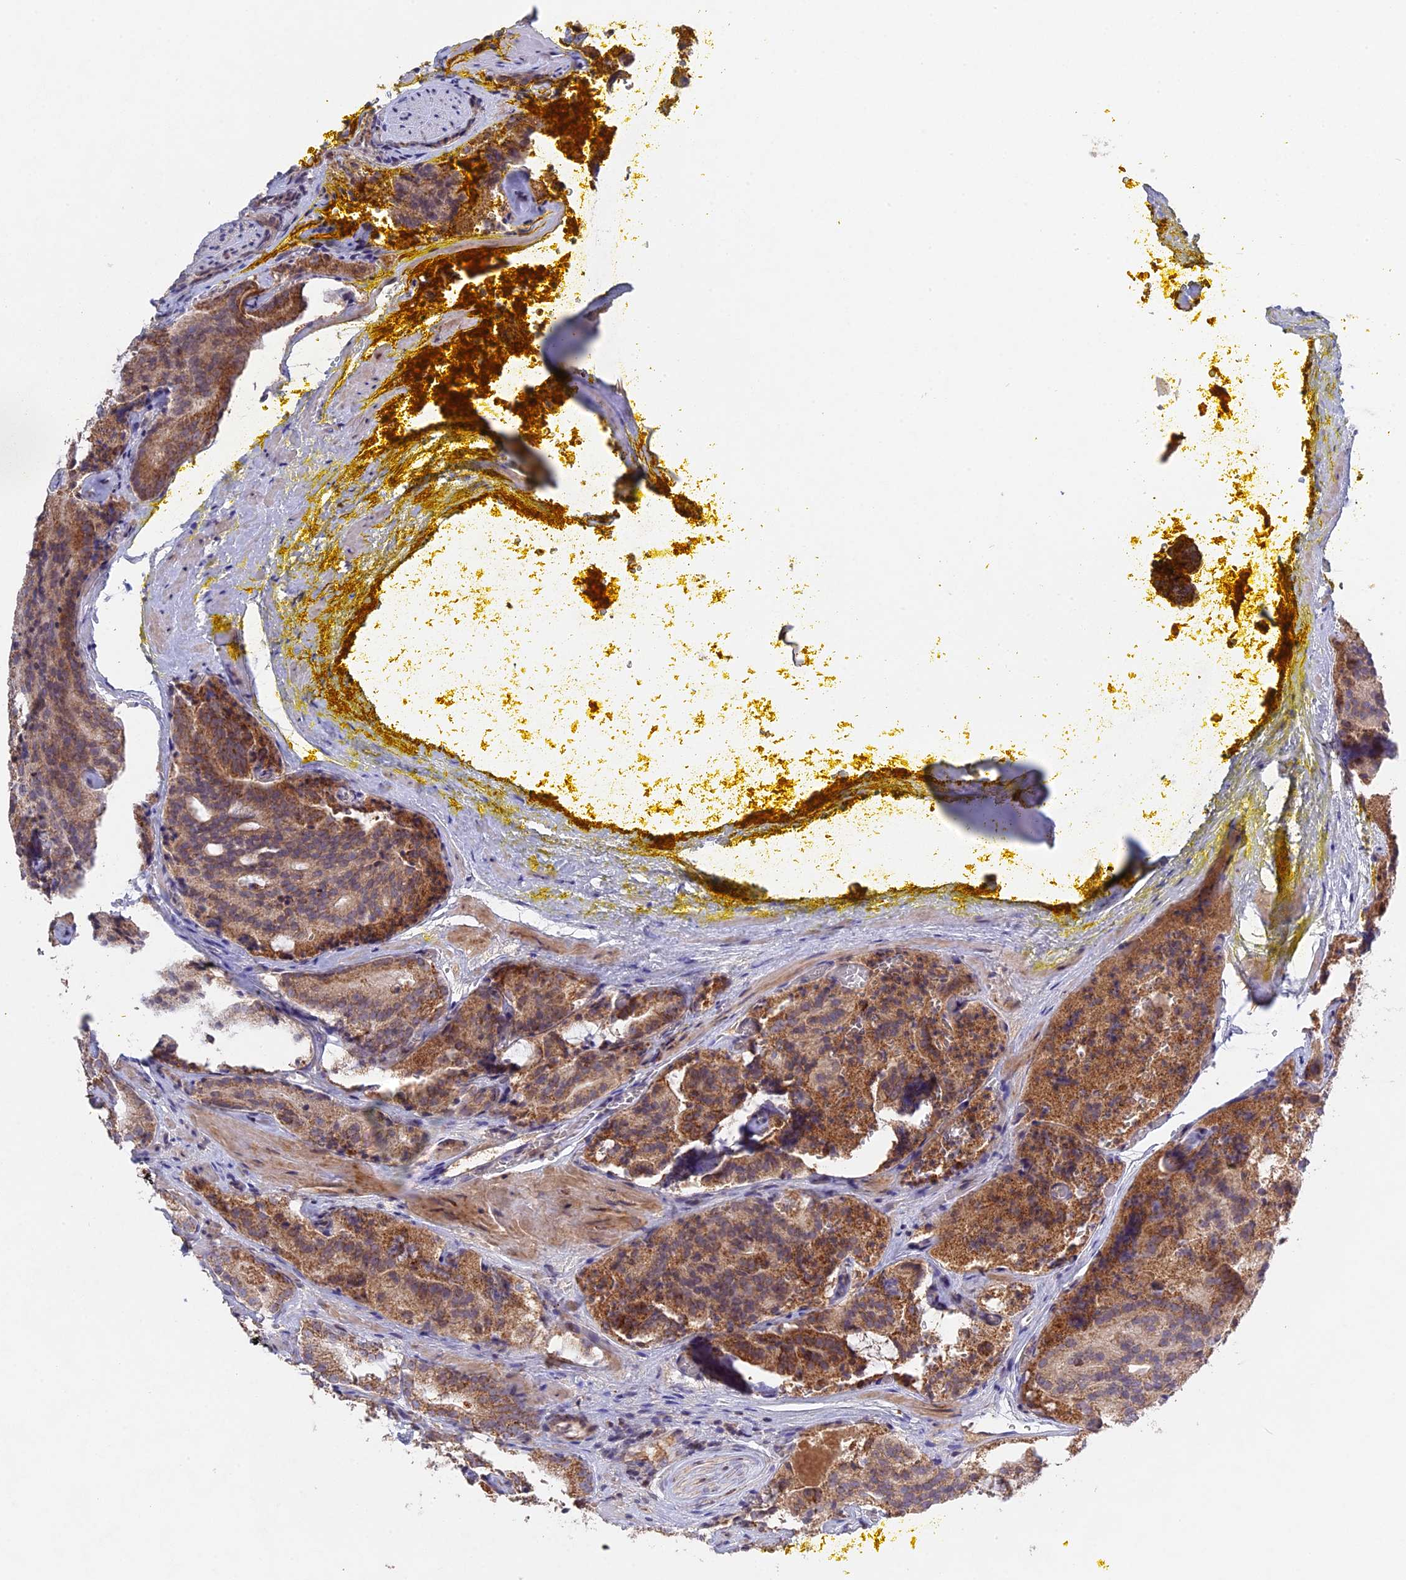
{"staining": {"intensity": "moderate", "quantity": ">75%", "location": "cytoplasmic/membranous"}, "tissue": "prostate cancer", "cell_type": "Tumor cells", "image_type": "cancer", "snomed": [{"axis": "morphology", "description": "Adenocarcinoma, High grade"}, {"axis": "topography", "description": "Prostate"}], "caption": "Immunohistochemical staining of human prostate cancer (adenocarcinoma (high-grade)) exhibits medium levels of moderate cytoplasmic/membranous protein staining in approximately >75% of tumor cells.", "gene": "MPV17L", "patient": {"sex": "male", "age": 57}}